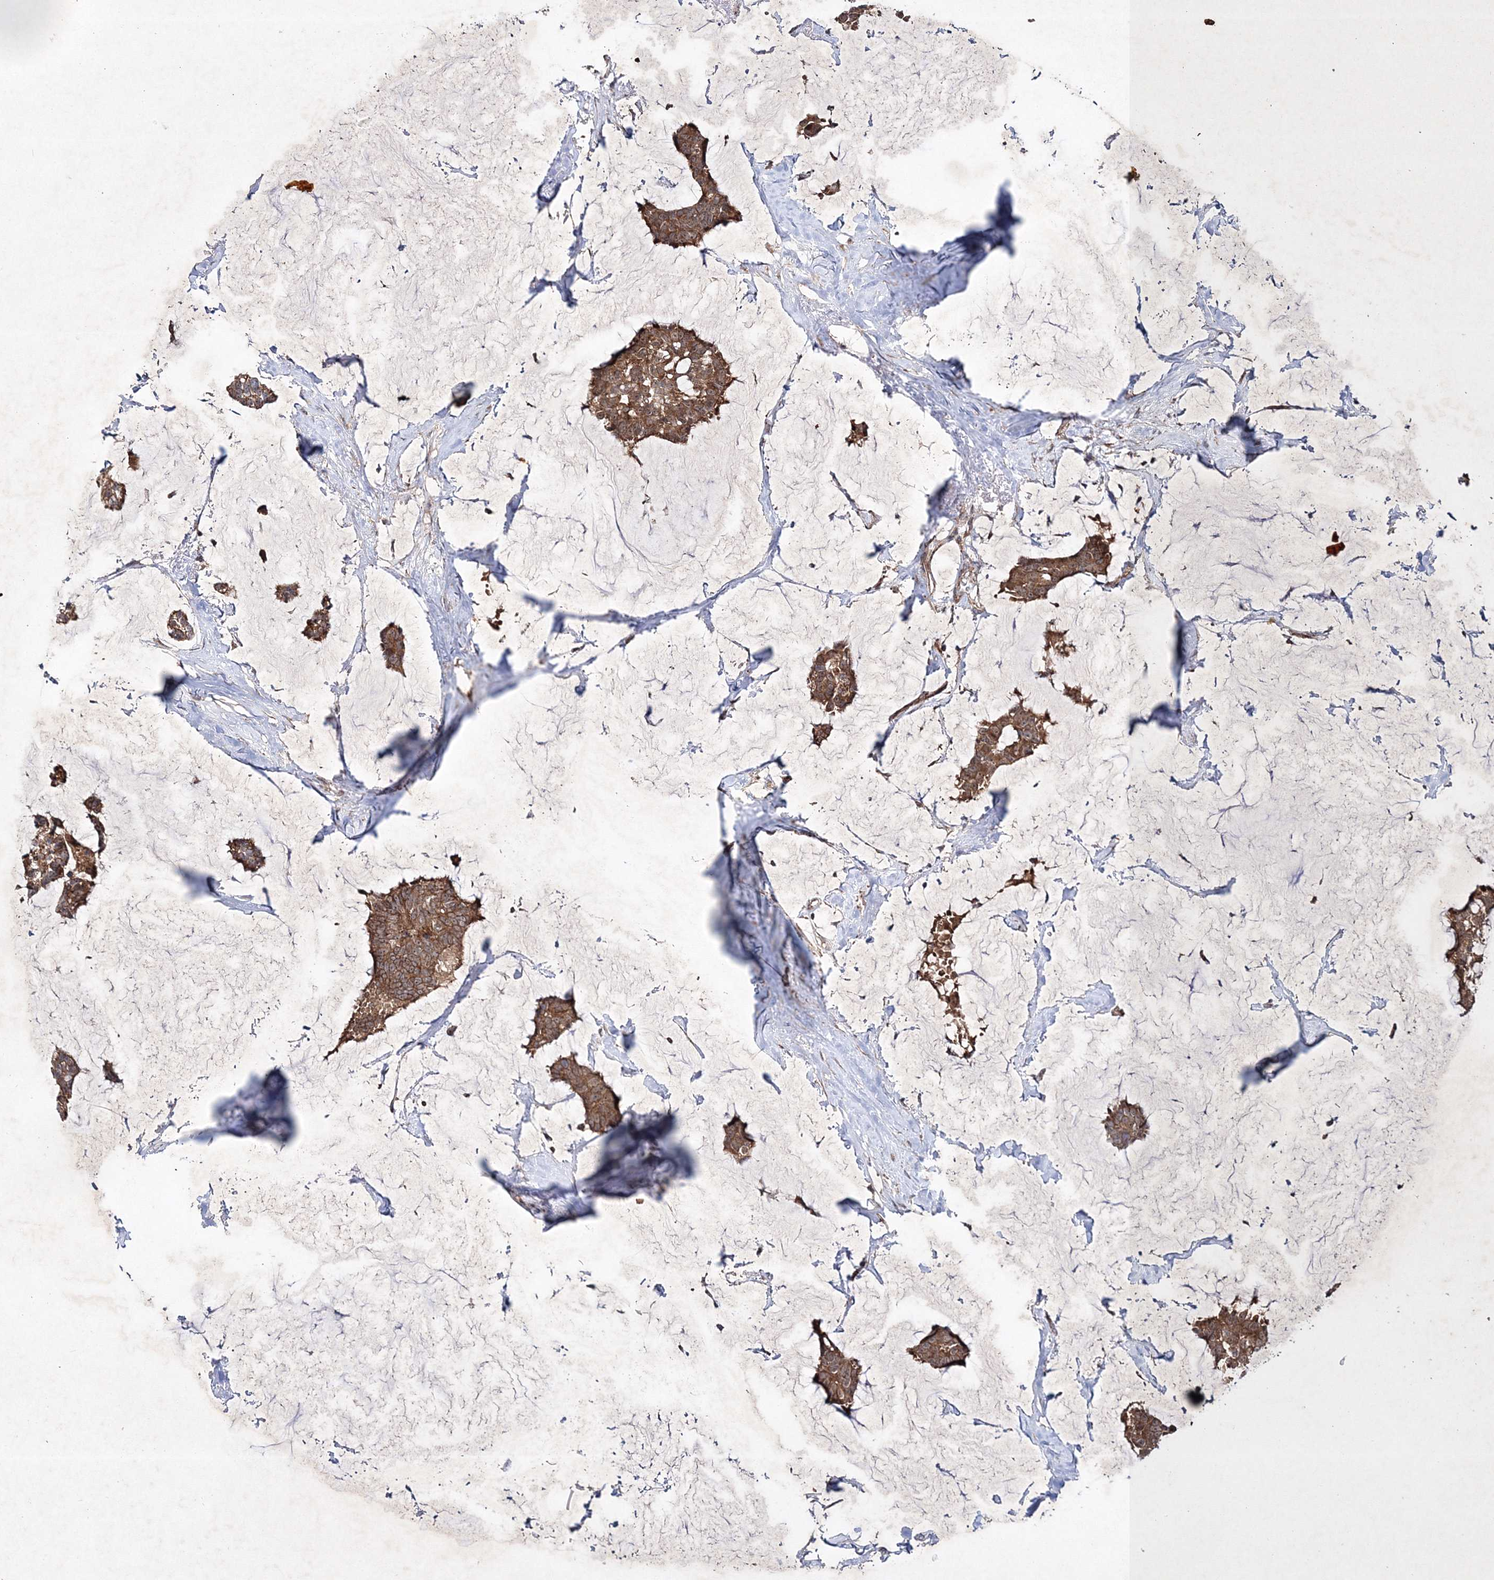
{"staining": {"intensity": "strong", "quantity": ">75%", "location": "cytoplasmic/membranous"}, "tissue": "breast cancer", "cell_type": "Tumor cells", "image_type": "cancer", "snomed": [{"axis": "morphology", "description": "Duct carcinoma"}, {"axis": "topography", "description": "Breast"}], "caption": "About >75% of tumor cells in breast cancer demonstrate strong cytoplasmic/membranous protein expression as visualized by brown immunohistochemical staining.", "gene": "SCRN3", "patient": {"sex": "female", "age": 93}}